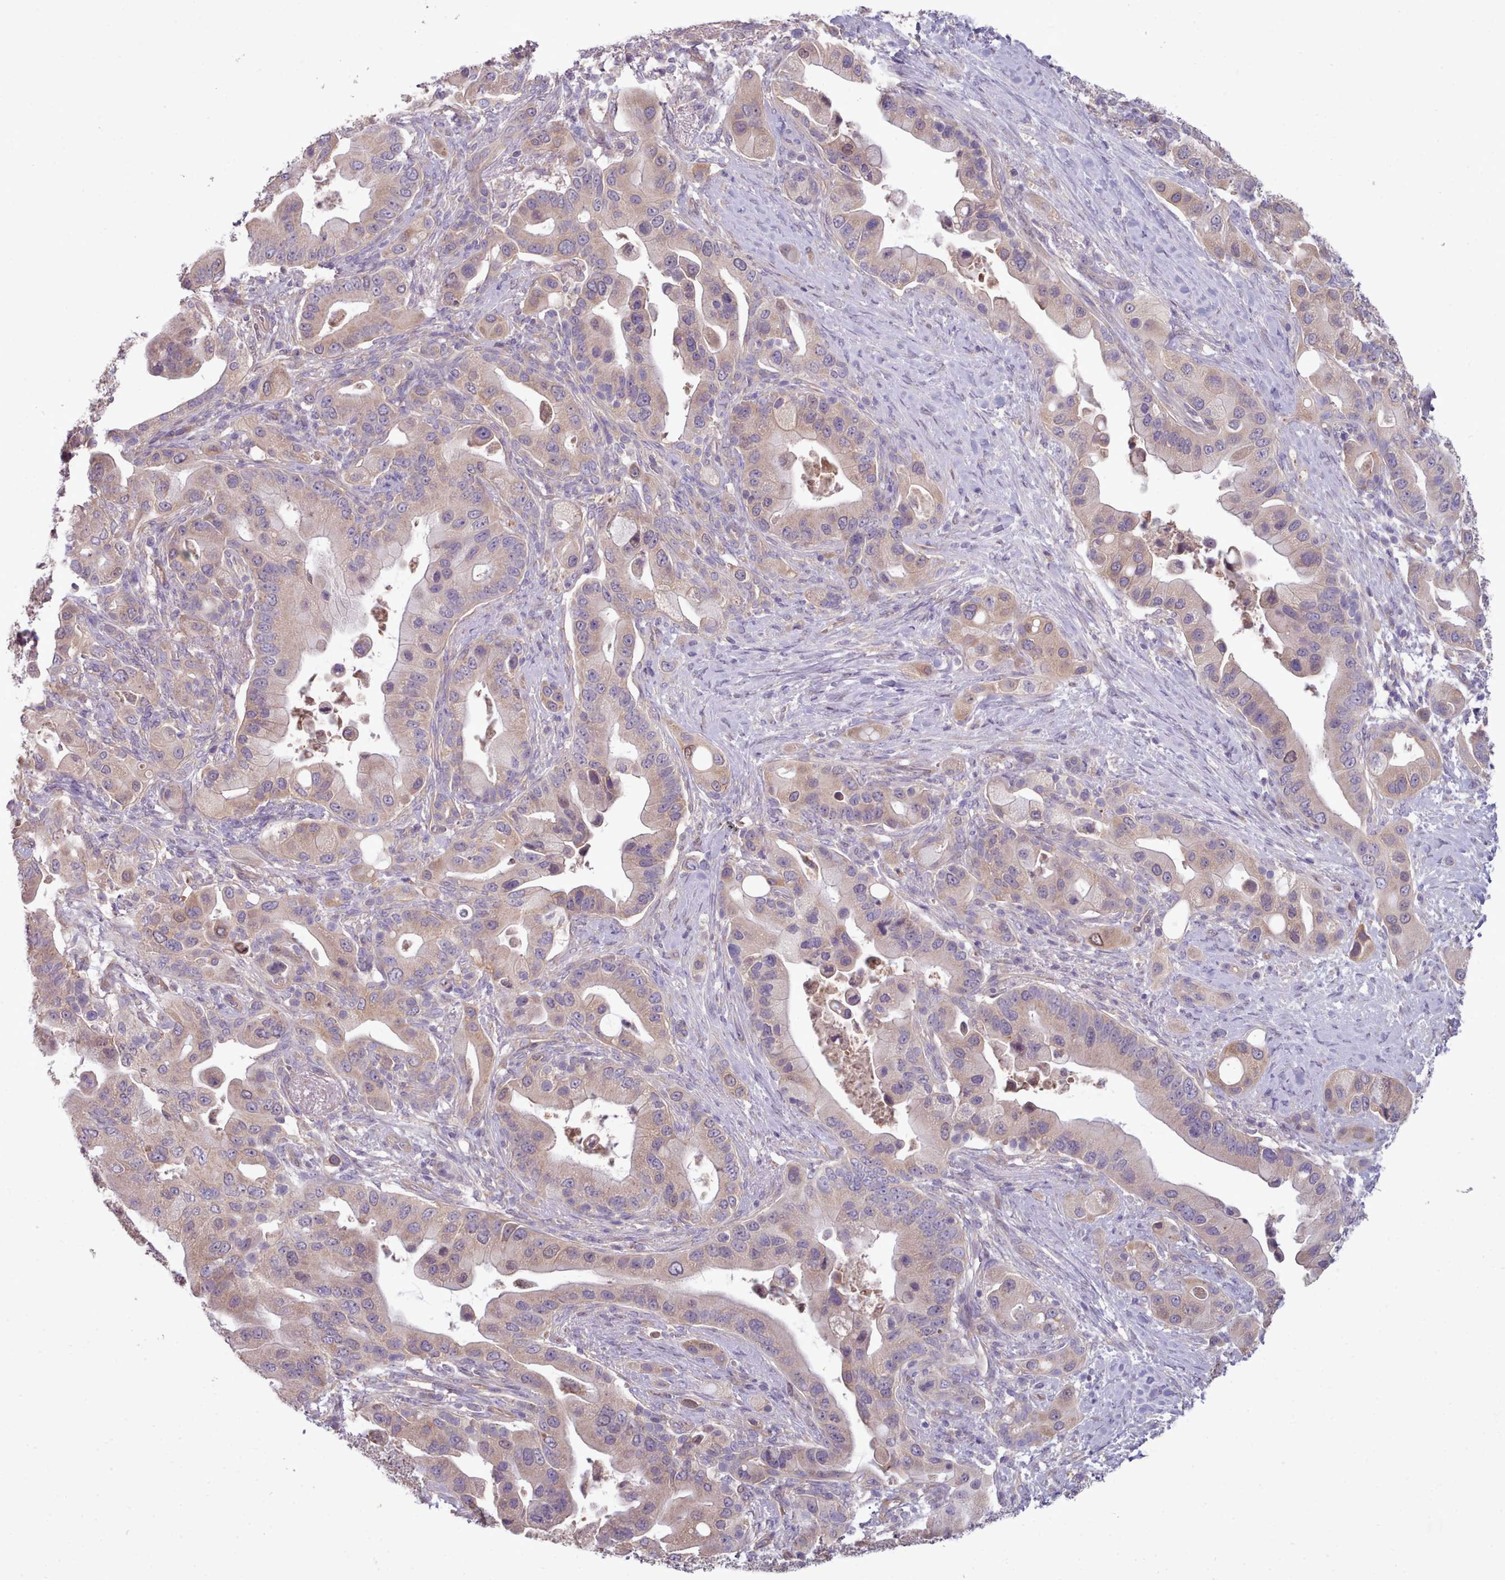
{"staining": {"intensity": "weak", "quantity": ">75%", "location": "cytoplasmic/membranous"}, "tissue": "pancreatic cancer", "cell_type": "Tumor cells", "image_type": "cancer", "snomed": [{"axis": "morphology", "description": "Adenocarcinoma, NOS"}, {"axis": "topography", "description": "Pancreas"}], "caption": "Human pancreatic cancer stained with a brown dye displays weak cytoplasmic/membranous positive expression in about >75% of tumor cells.", "gene": "DPF1", "patient": {"sex": "male", "age": 57}}